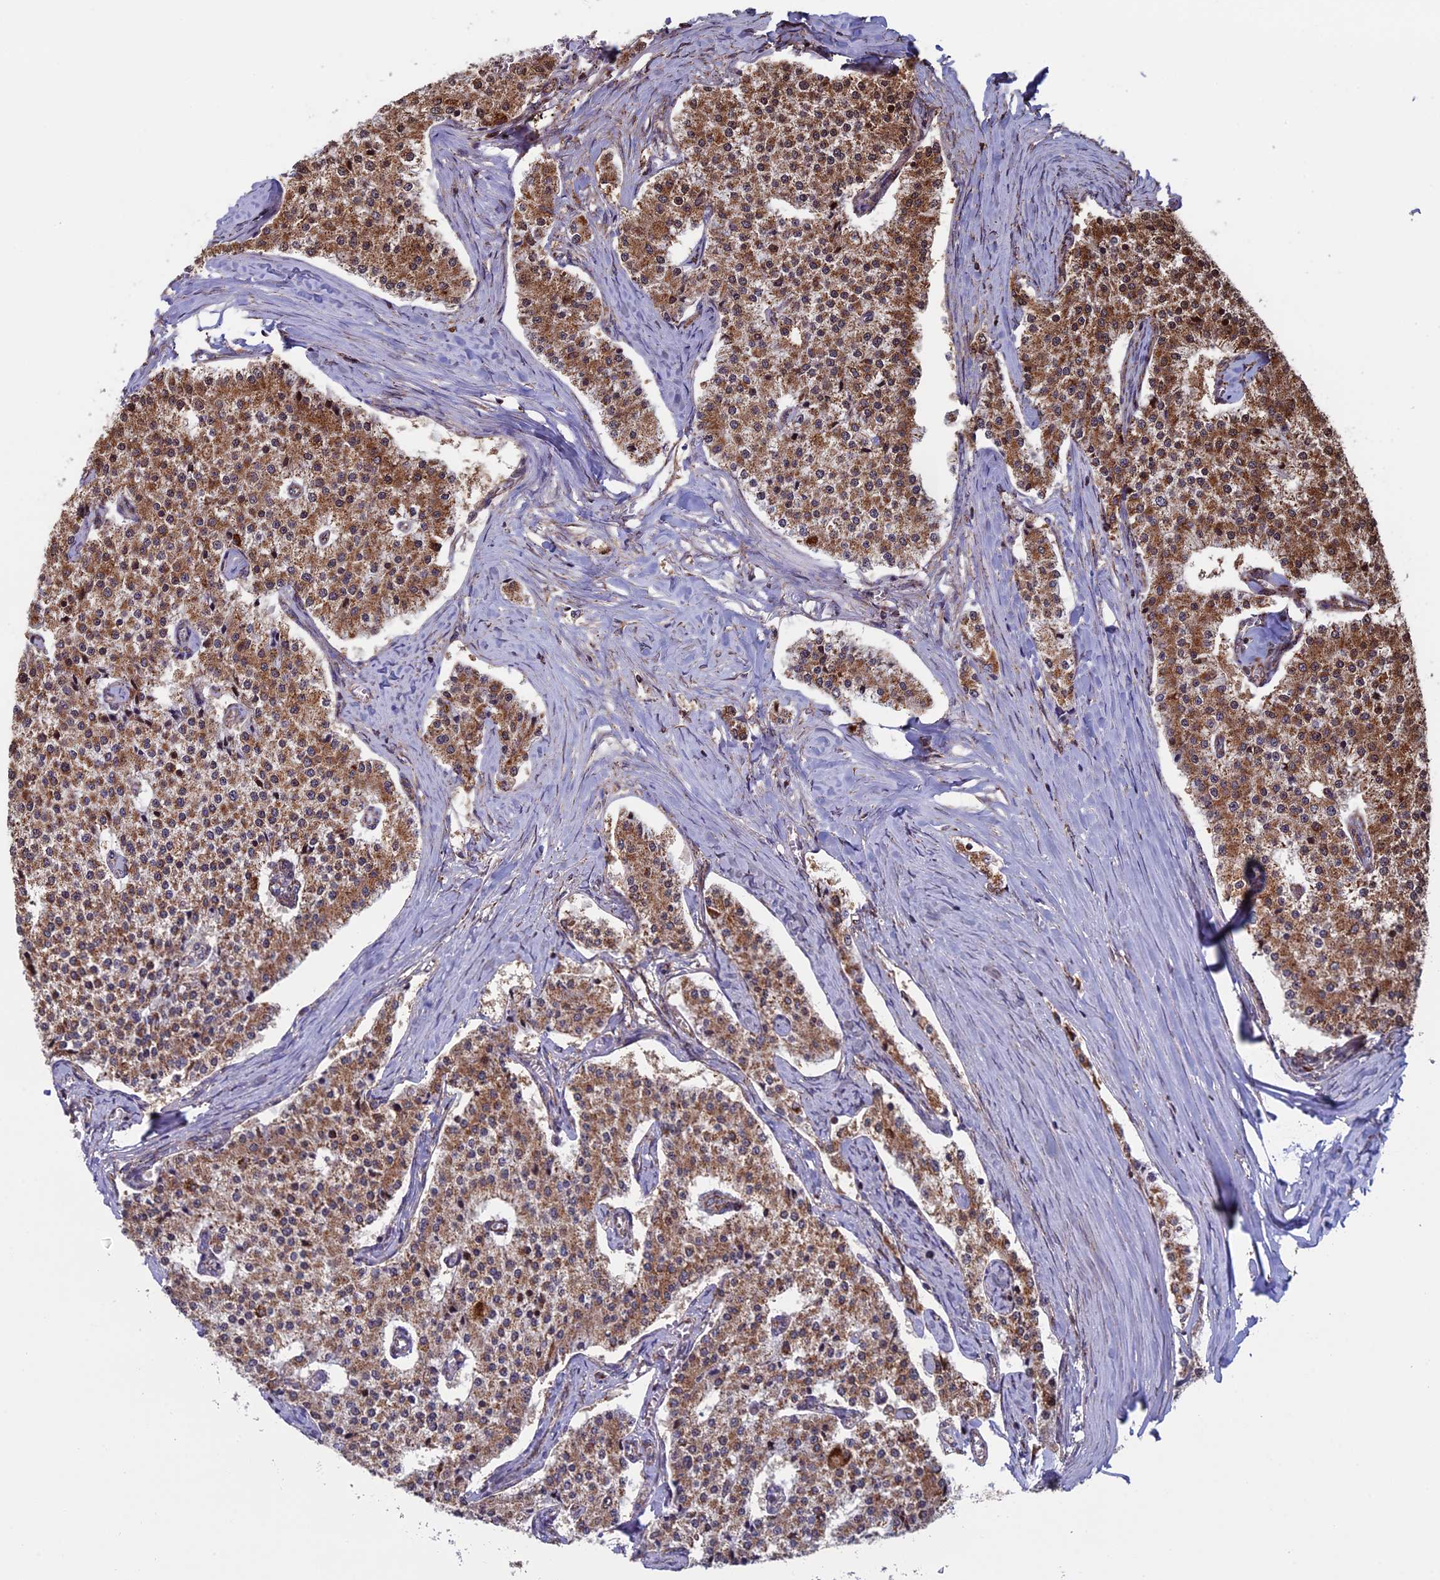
{"staining": {"intensity": "moderate", "quantity": ">75%", "location": "cytoplasmic/membranous"}, "tissue": "carcinoid", "cell_type": "Tumor cells", "image_type": "cancer", "snomed": [{"axis": "morphology", "description": "Carcinoid, malignant, NOS"}, {"axis": "topography", "description": "Colon"}], "caption": "The photomicrograph shows a brown stain indicating the presence of a protein in the cytoplasmic/membranous of tumor cells in malignant carcinoid.", "gene": "CCDC8", "patient": {"sex": "female", "age": 52}}